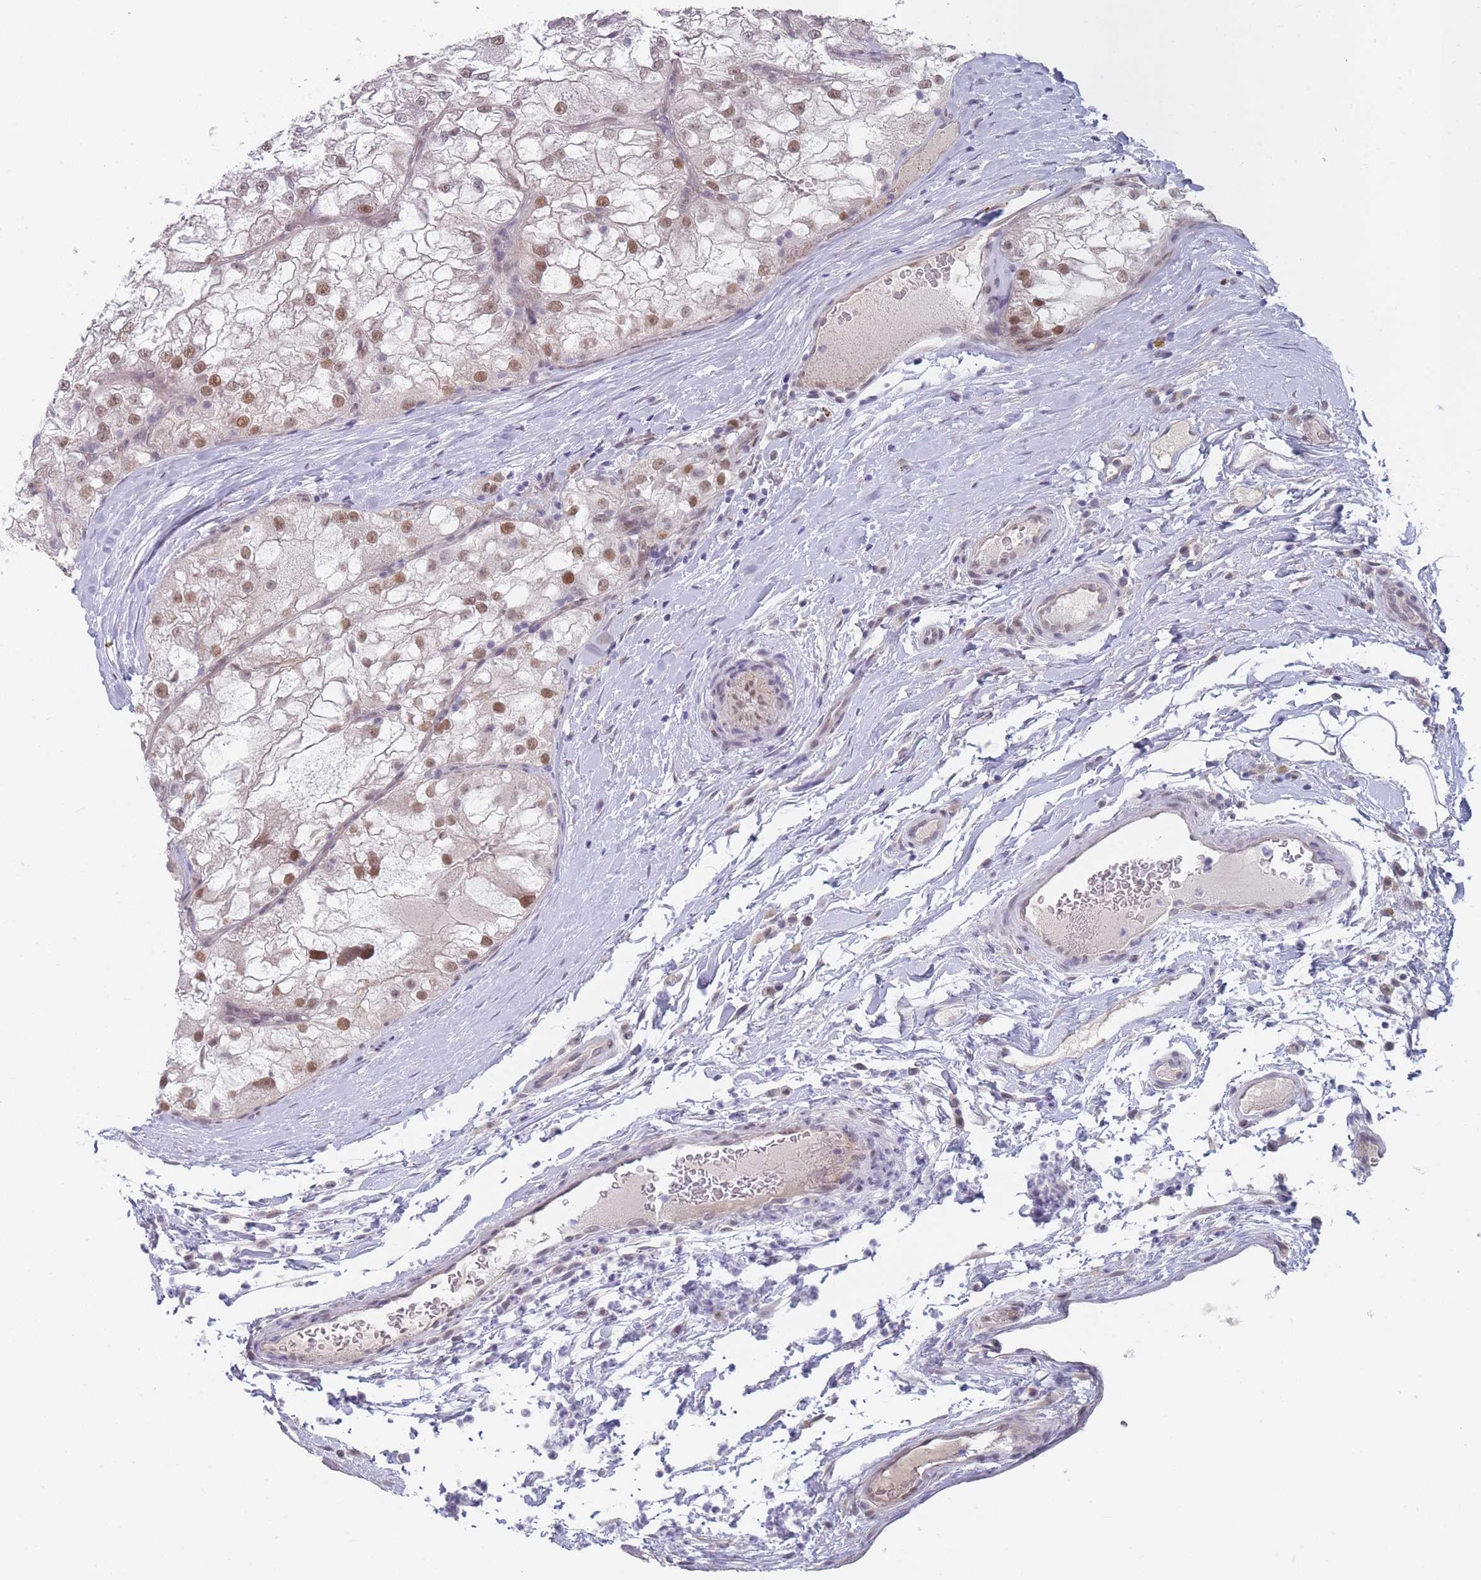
{"staining": {"intensity": "moderate", "quantity": "<25%", "location": "nuclear"}, "tissue": "renal cancer", "cell_type": "Tumor cells", "image_type": "cancer", "snomed": [{"axis": "morphology", "description": "Adenocarcinoma, NOS"}, {"axis": "topography", "description": "Kidney"}], "caption": "A high-resolution image shows immunohistochemistry (IHC) staining of renal adenocarcinoma, which exhibits moderate nuclear positivity in about <25% of tumor cells.", "gene": "ANKRD10", "patient": {"sex": "female", "age": 72}}